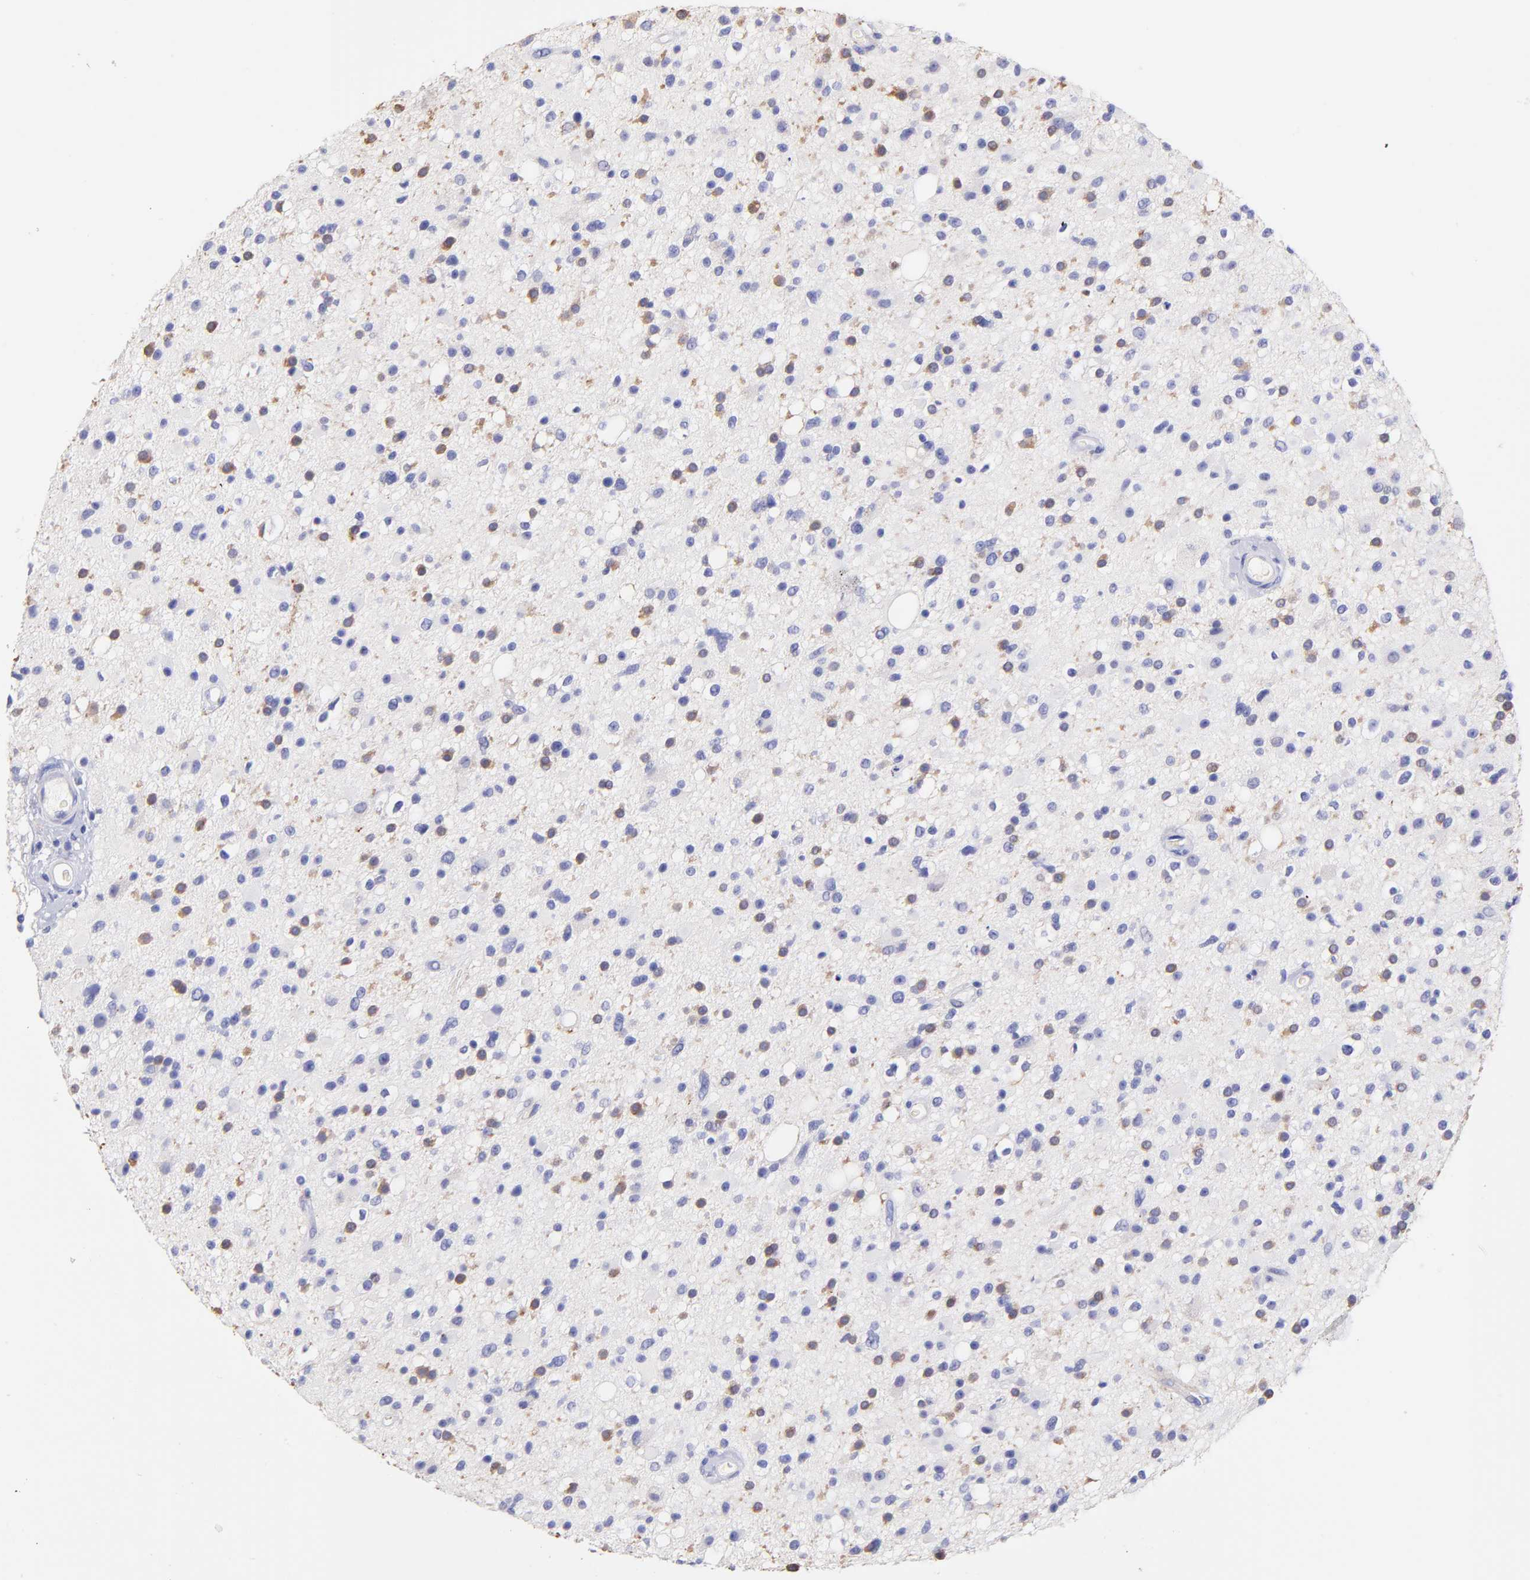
{"staining": {"intensity": "weak", "quantity": "25%-75%", "location": "cytoplasmic/membranous"}, "tissue": "glioma", "cell_type": "Tumor cells", "image_type": "cancer", "snomed": [{"axis": "morphology", "description": "Glioma, malignant, High grade"}, {"axis": "topography", "description": "Brain"}], "caption": "Immunohistochemistry micrograph of human glioma stained for a protein (brown), which exhibits low levels of weak cytoplasmic/membranous positivity in approximately 25%-75% of tumor cells.", "gene": "RAB3B", "patient": {"sex": "male", "age": 33}}